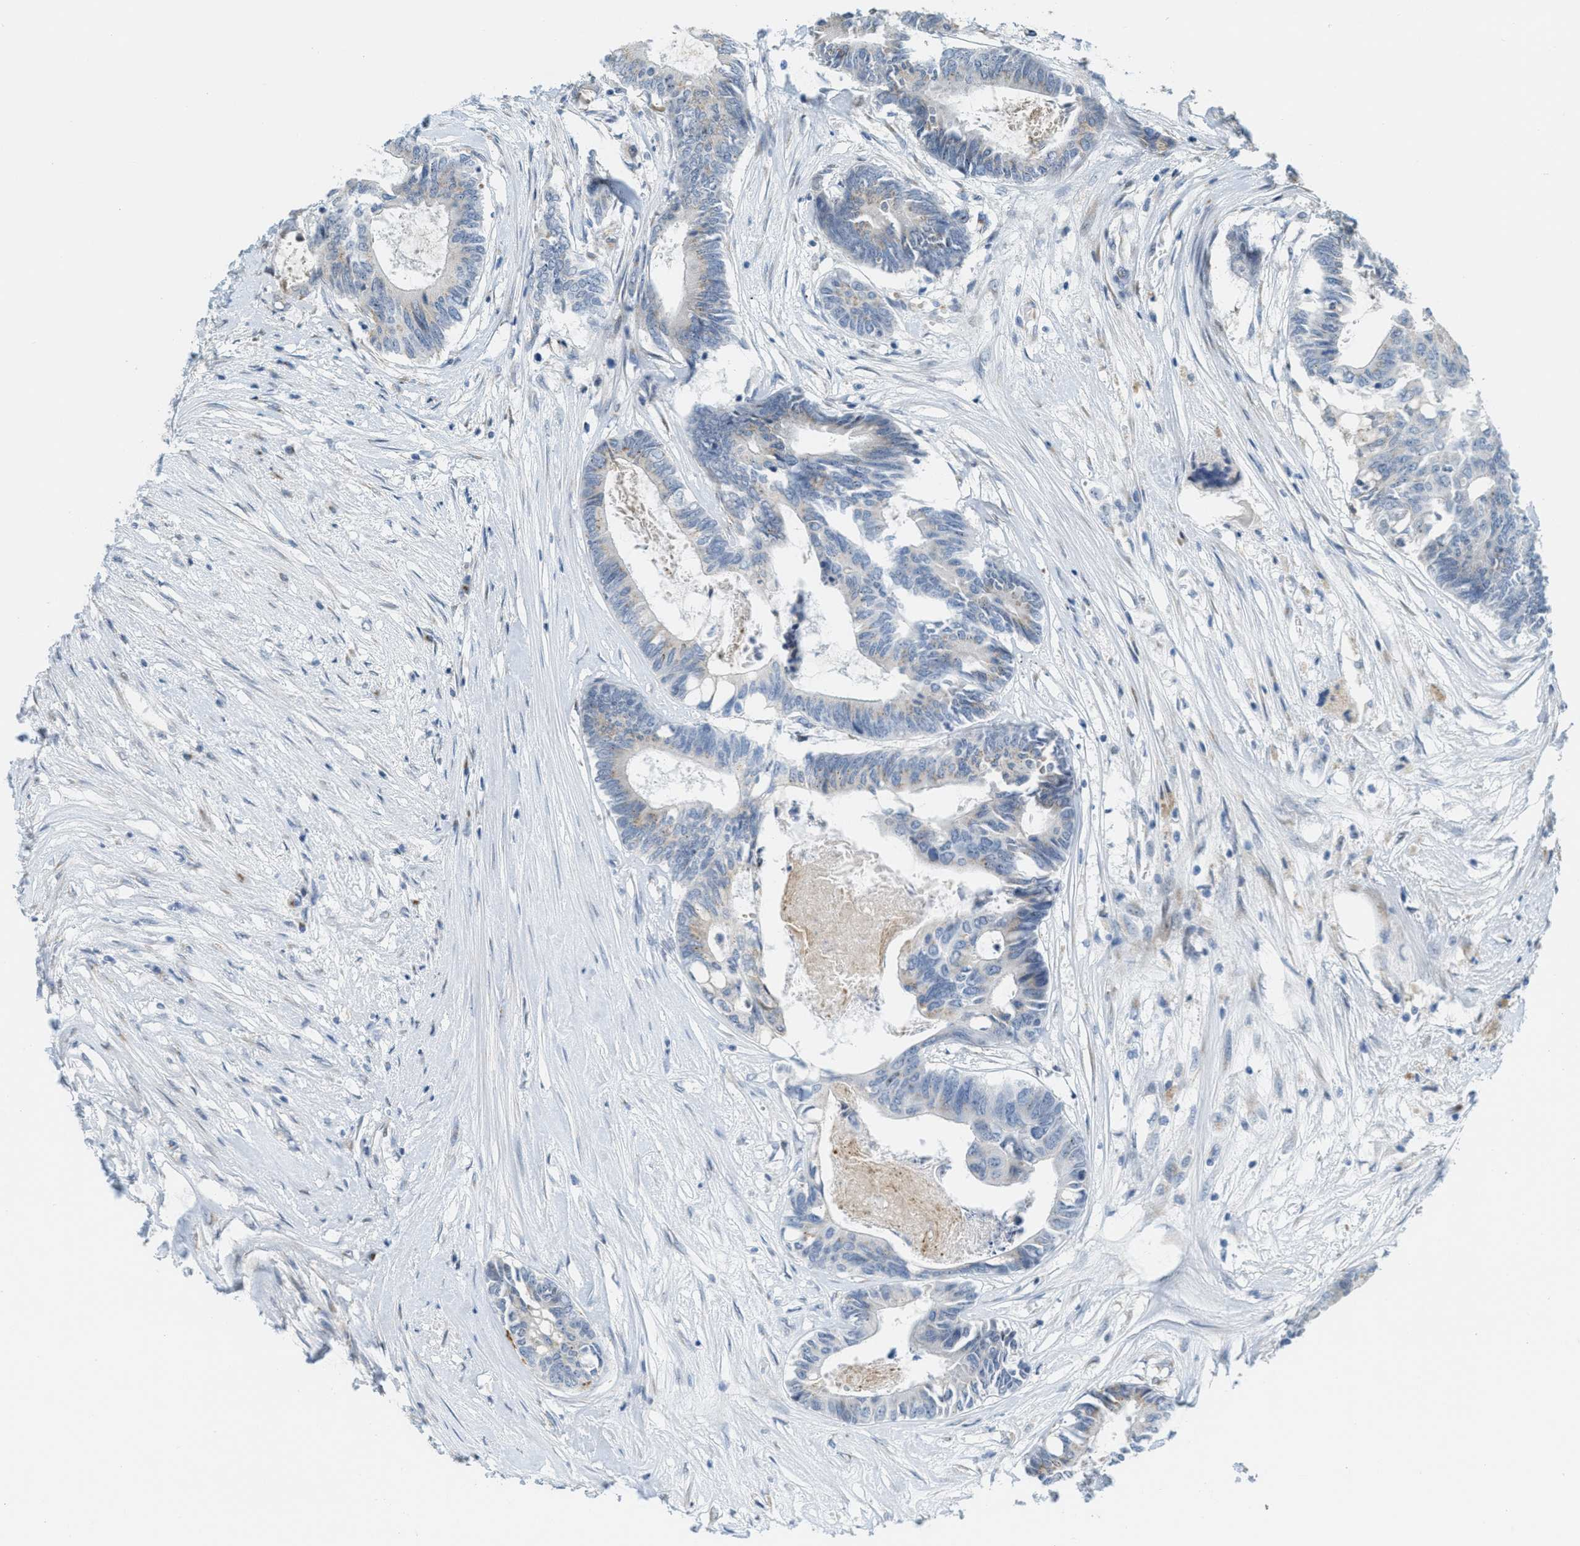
{"staining": {"intensity": "weak", "quantity": "<25%", "location": "cytoplasmic/membranous"}, "tissue": "colorectal cancer", "cell_type": "Tumor cells", "image_type": "cancer", "snomed": [{"axis": "morphology", "description": "Adenocarcinoma, NOS"}, {"axis": "topography", "description": "Rectum"}], "caption": "An image of human colorectal cancer is negative for staining in tumor cells. The staining is performed using DAB brown chromogen with nuclei counter-stained in using hematoxylin.", "gene": "ZFPL1", "patient": {"sex": "male", "age": 63}}